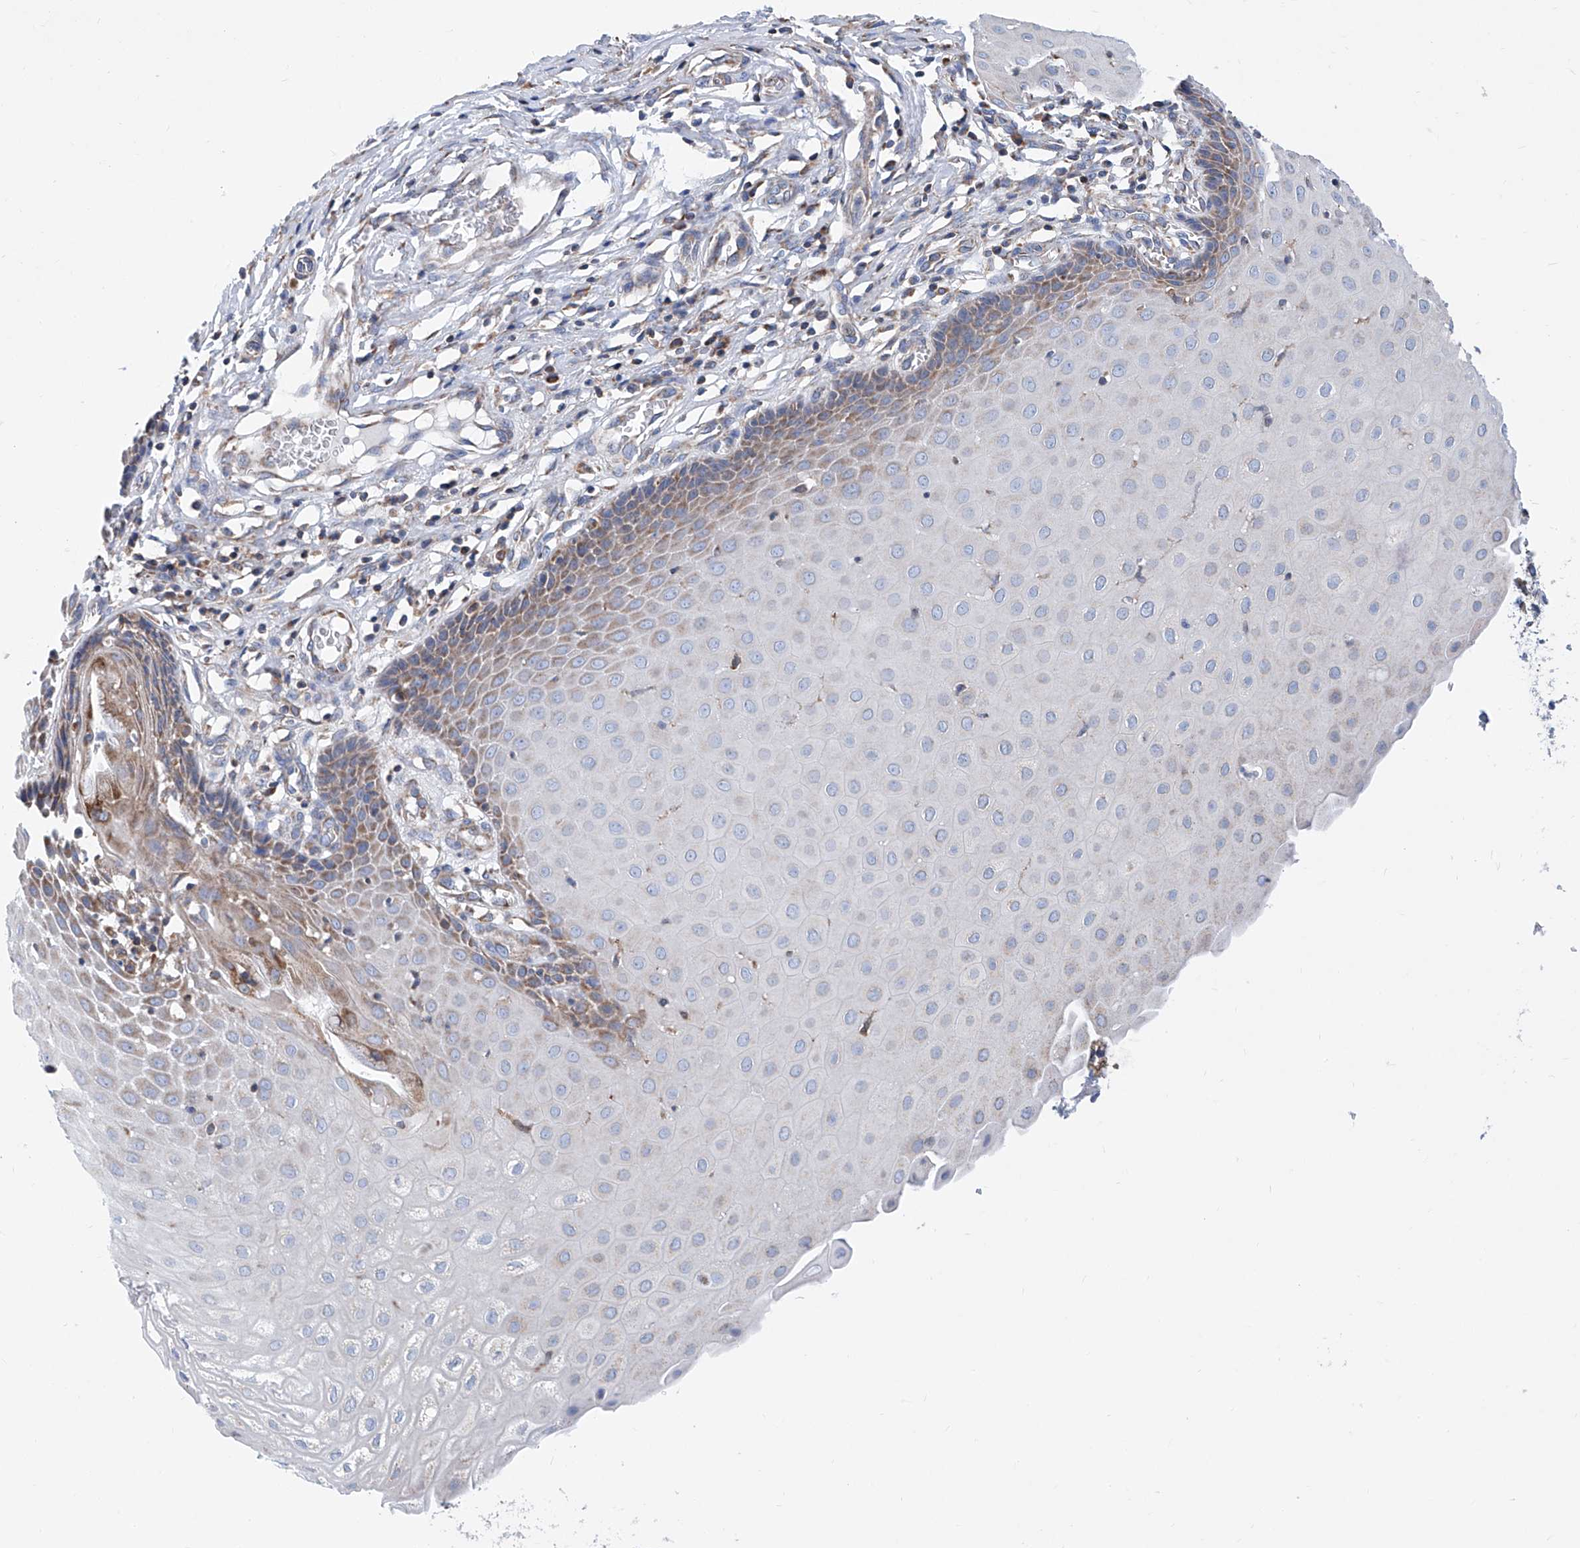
{"staining": {"intensity": "negative", "quantity": "none", "location": "none"}, "tissue": "cervix", "cell_type": "Glandular cells", "image_type": "normal", "snomed": [{"axis": "morphology", "description": "Normal tissue, NOS"}, {"axis": "topography", "description": "Cervix"}], "caption": "Immunohistochemistry (IHC) histopathology image of normal cervix stained for a protein (brown), which displays no staining in glandular cells.", "gene": "MAD2L1", "patient": {"sex": "female", "age": 55}}